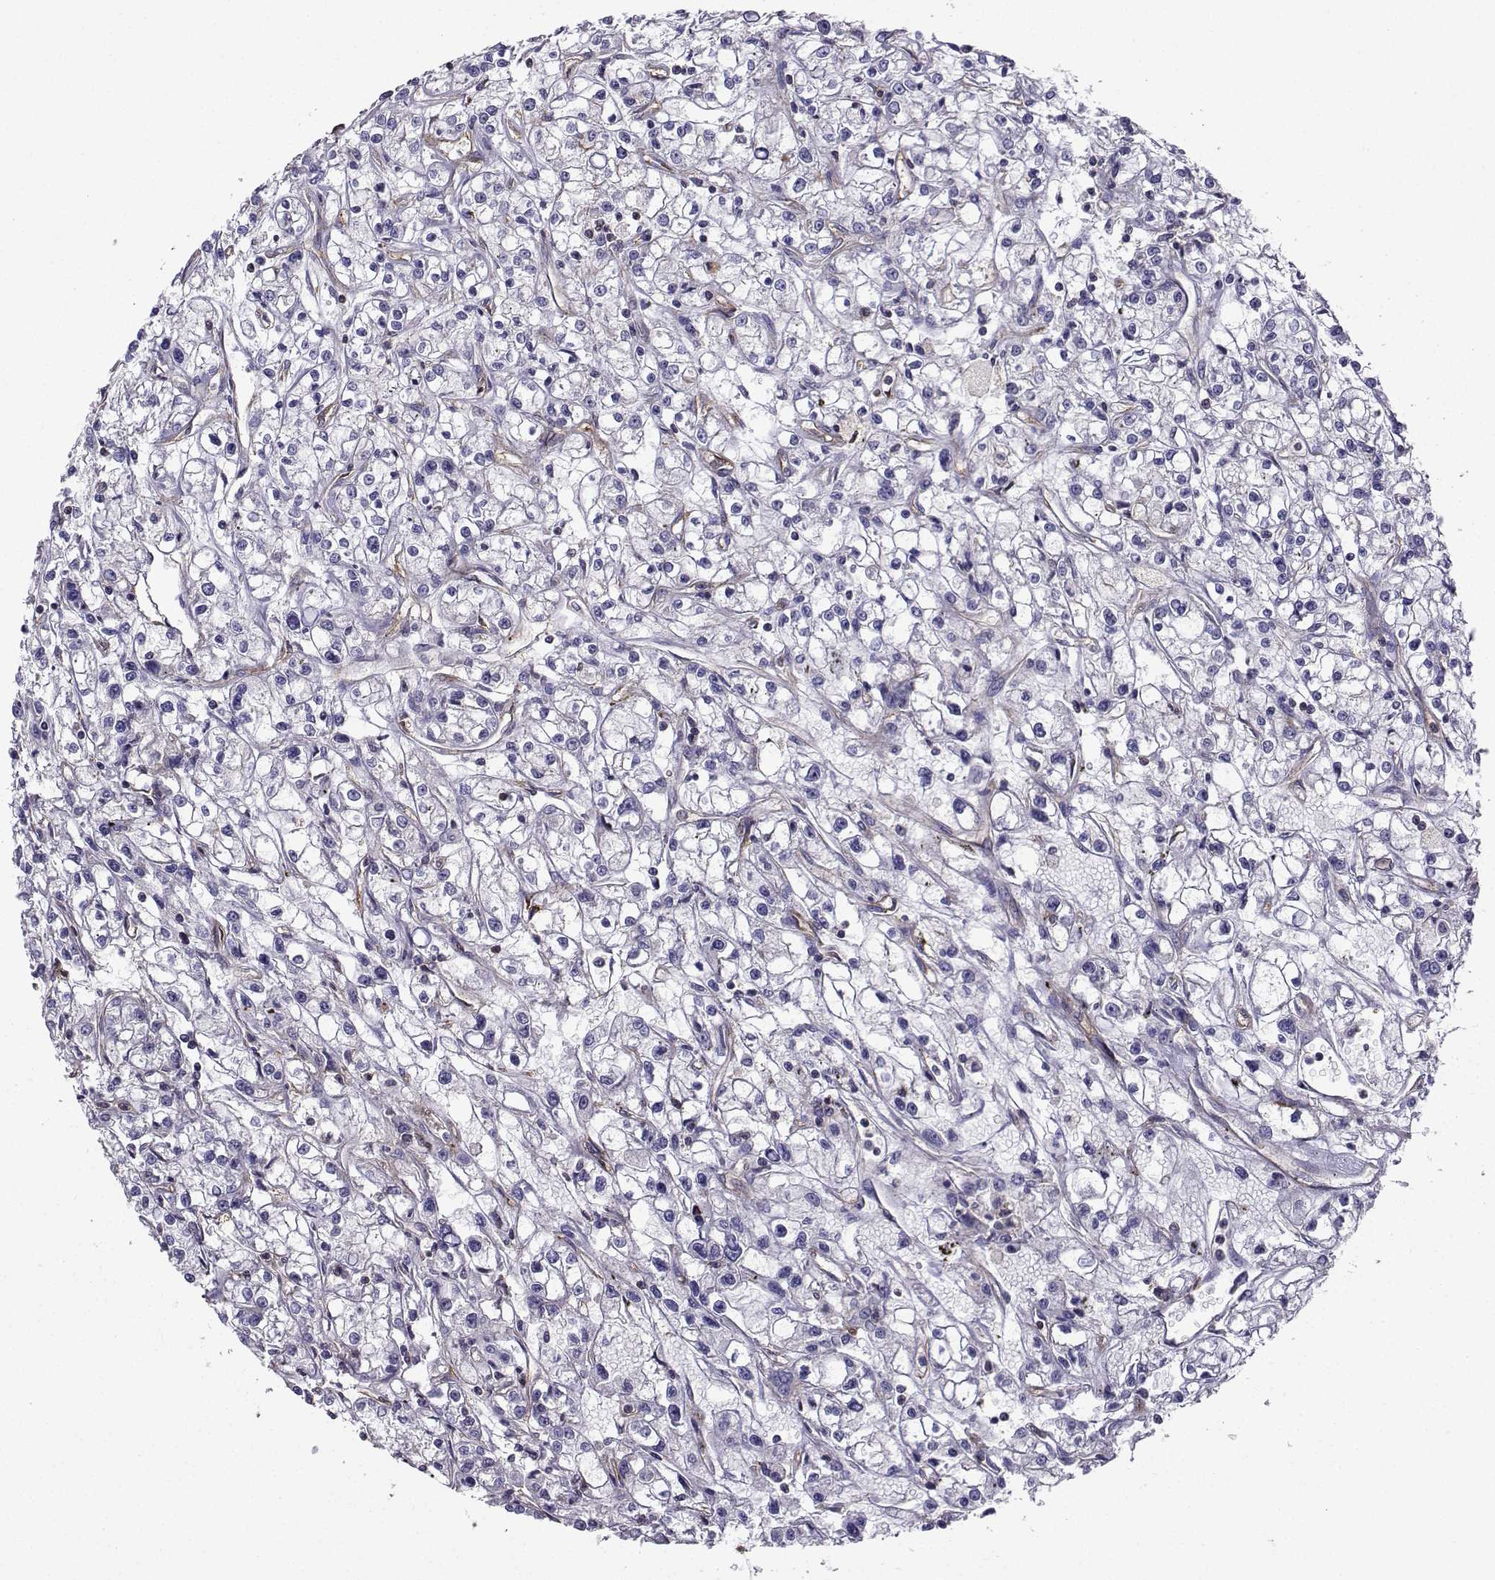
{"staining": {"intensity": "negative", "quantity": "none", "location": "none"}, "tissue": "renal cancer", "cell_type": "Tumor cells", "image_type": "cancer", "snomed": [{"axis": "morphology", "description": "Adenocarcinoma, NOS"}, {"axis": "topography", "description": "Kidney"}], "caption": "The photomicrograph exhibits no staining of tumor cells in renal cancer (adenocarcinoma).", "gene": "ITGB8", "patient": {"sex": "female", "age": 59}}